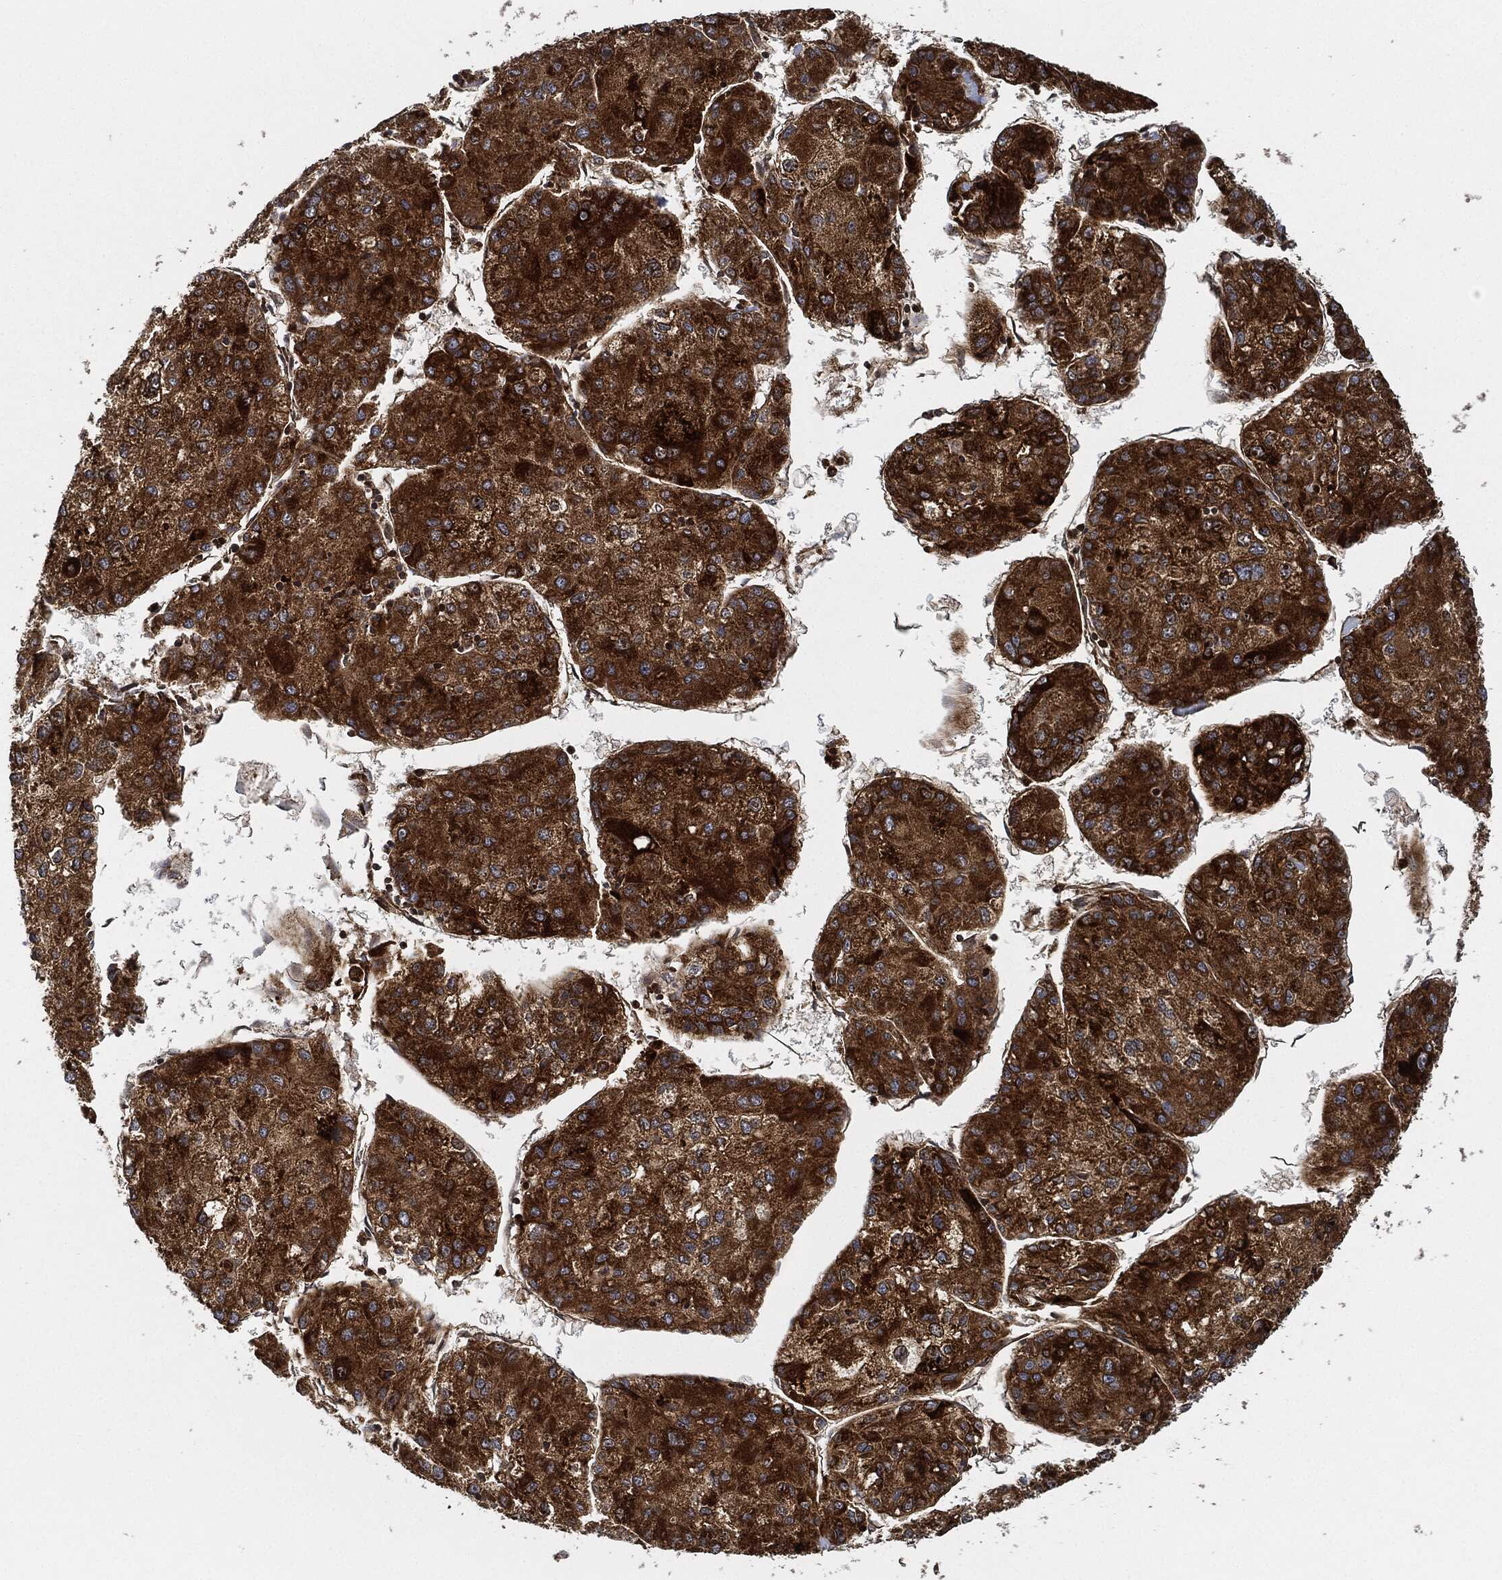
{"staining": {"intensity": "strong", "quantity": ">75%", "location": "cytoplasmic/membranous"}, "tissue": "liver cancer", "cell_type": "Tumor cells", "image_type": "cancer", "snomed": [{"axis": "morphology", "description": "Carcinoma, Hepatocellular, NOS"}, {"axis": "topography", "description": "Liver"}], "caption": "IHC micrograph of human hepatocellular carcinoma (liver) stained for a protein (brown), which reveals high levels of strong cytoplasmic/membranous positivity in approximately >75% of tumor cells.", "gene": "MAP3K3", "patient": {"sex": "male", "age": 43}}